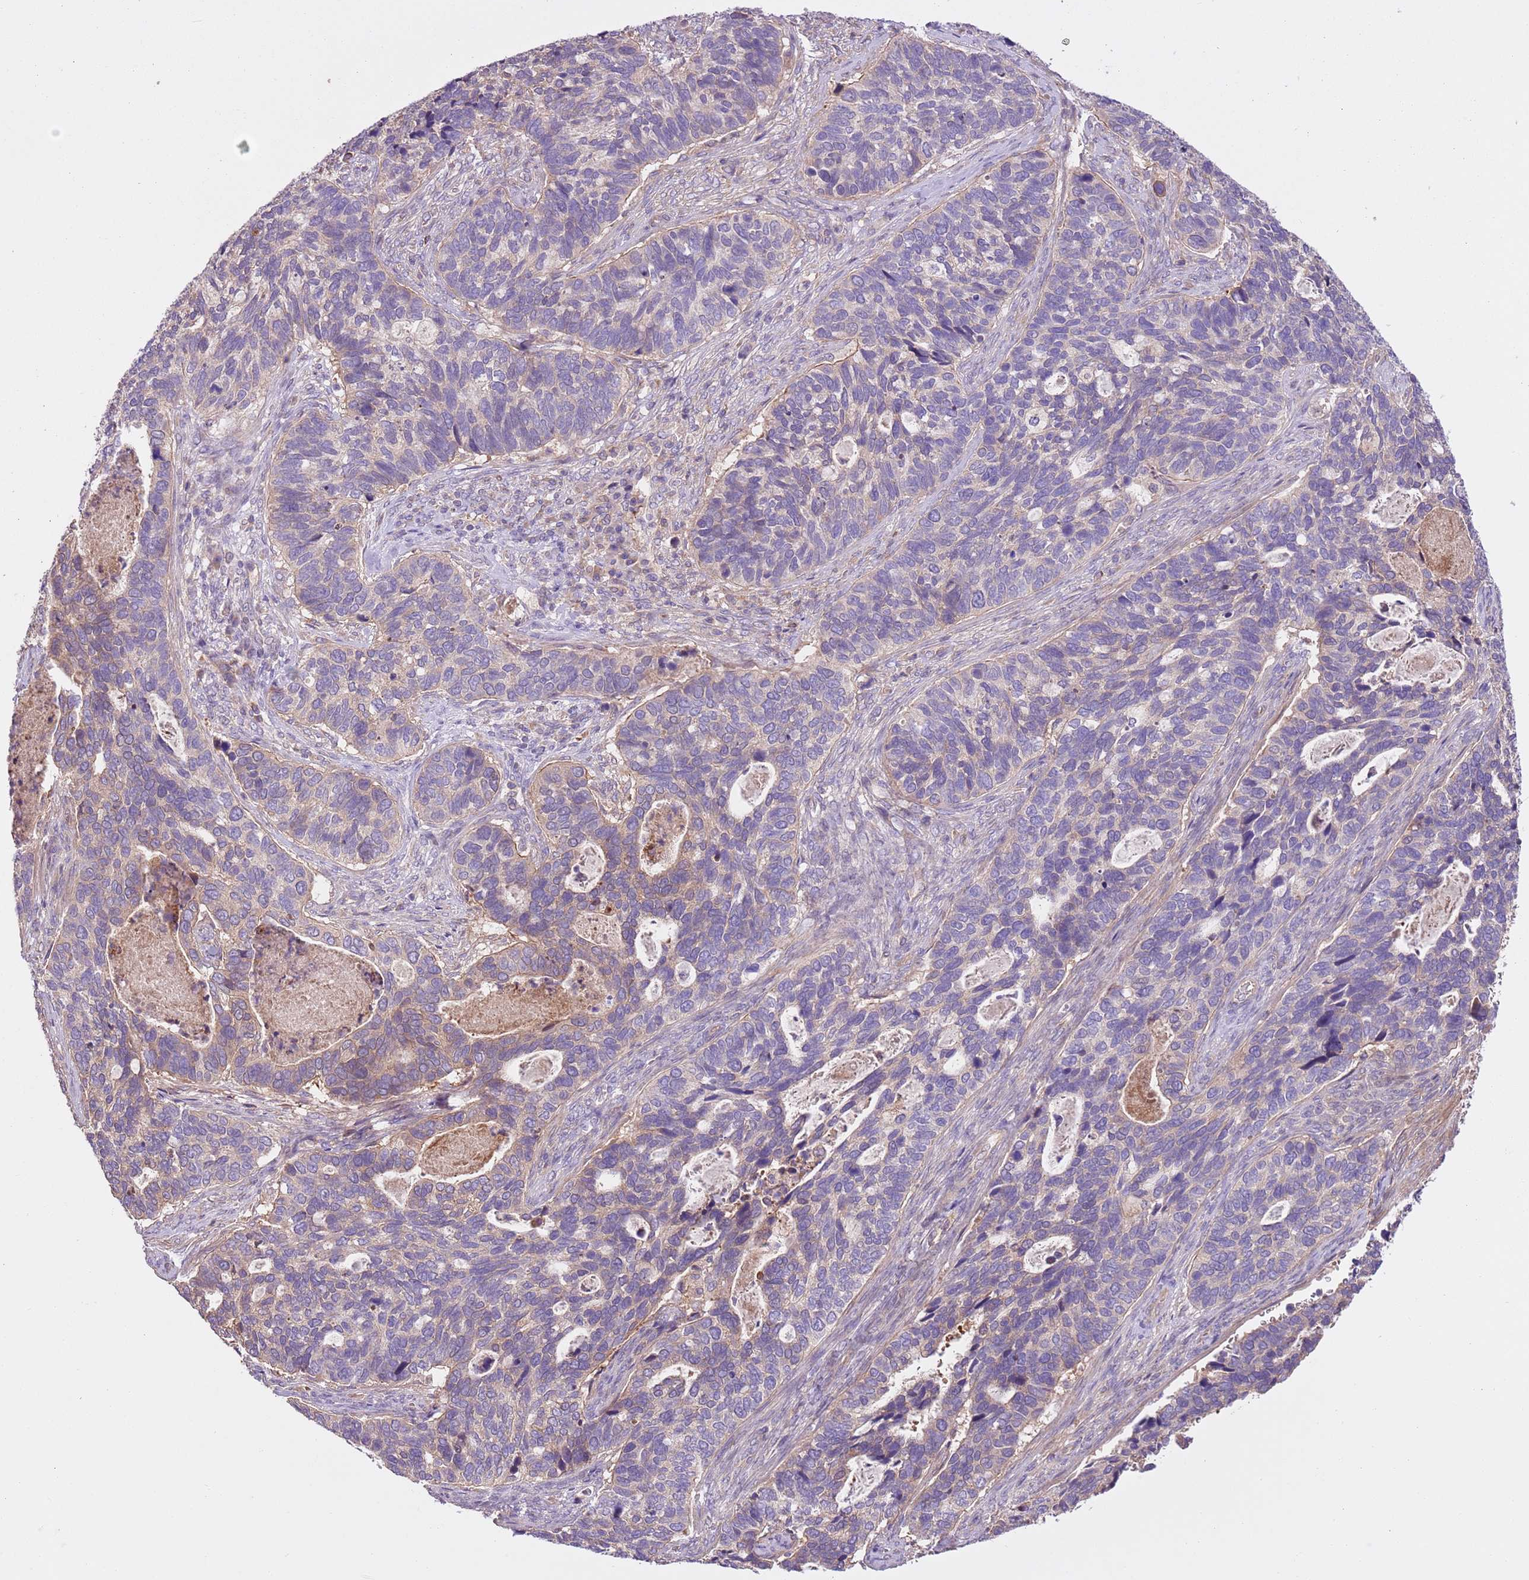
{"staining": {"intensity": "weak", "quantity": "25%-75%", "location": "cytoplasmic/membranous"}, "tissue": "cervical cancer", "cell_type": "Tumor cells", "image_type": "cancer", "snomed": [{"axis": "morphology", "description": "Squamous cell carcinoma, NOS"}, {"axis": "topography", "description": "Cervix"}], "caption": "Immunohistochemistry (IHC) micrograph of neoplastic tissue: cervical cancer (squamous cell carcinoma) stained using immunohistochemistry (IHC) exhibits low levels of weak protein expression localized specifically in the cytoplasmic/membranous of tumor cells, appearing as a cytoplasmic/membranous brown color.", "gene": "FAM89B", "patient": {"sex": "female", "age": 38}}